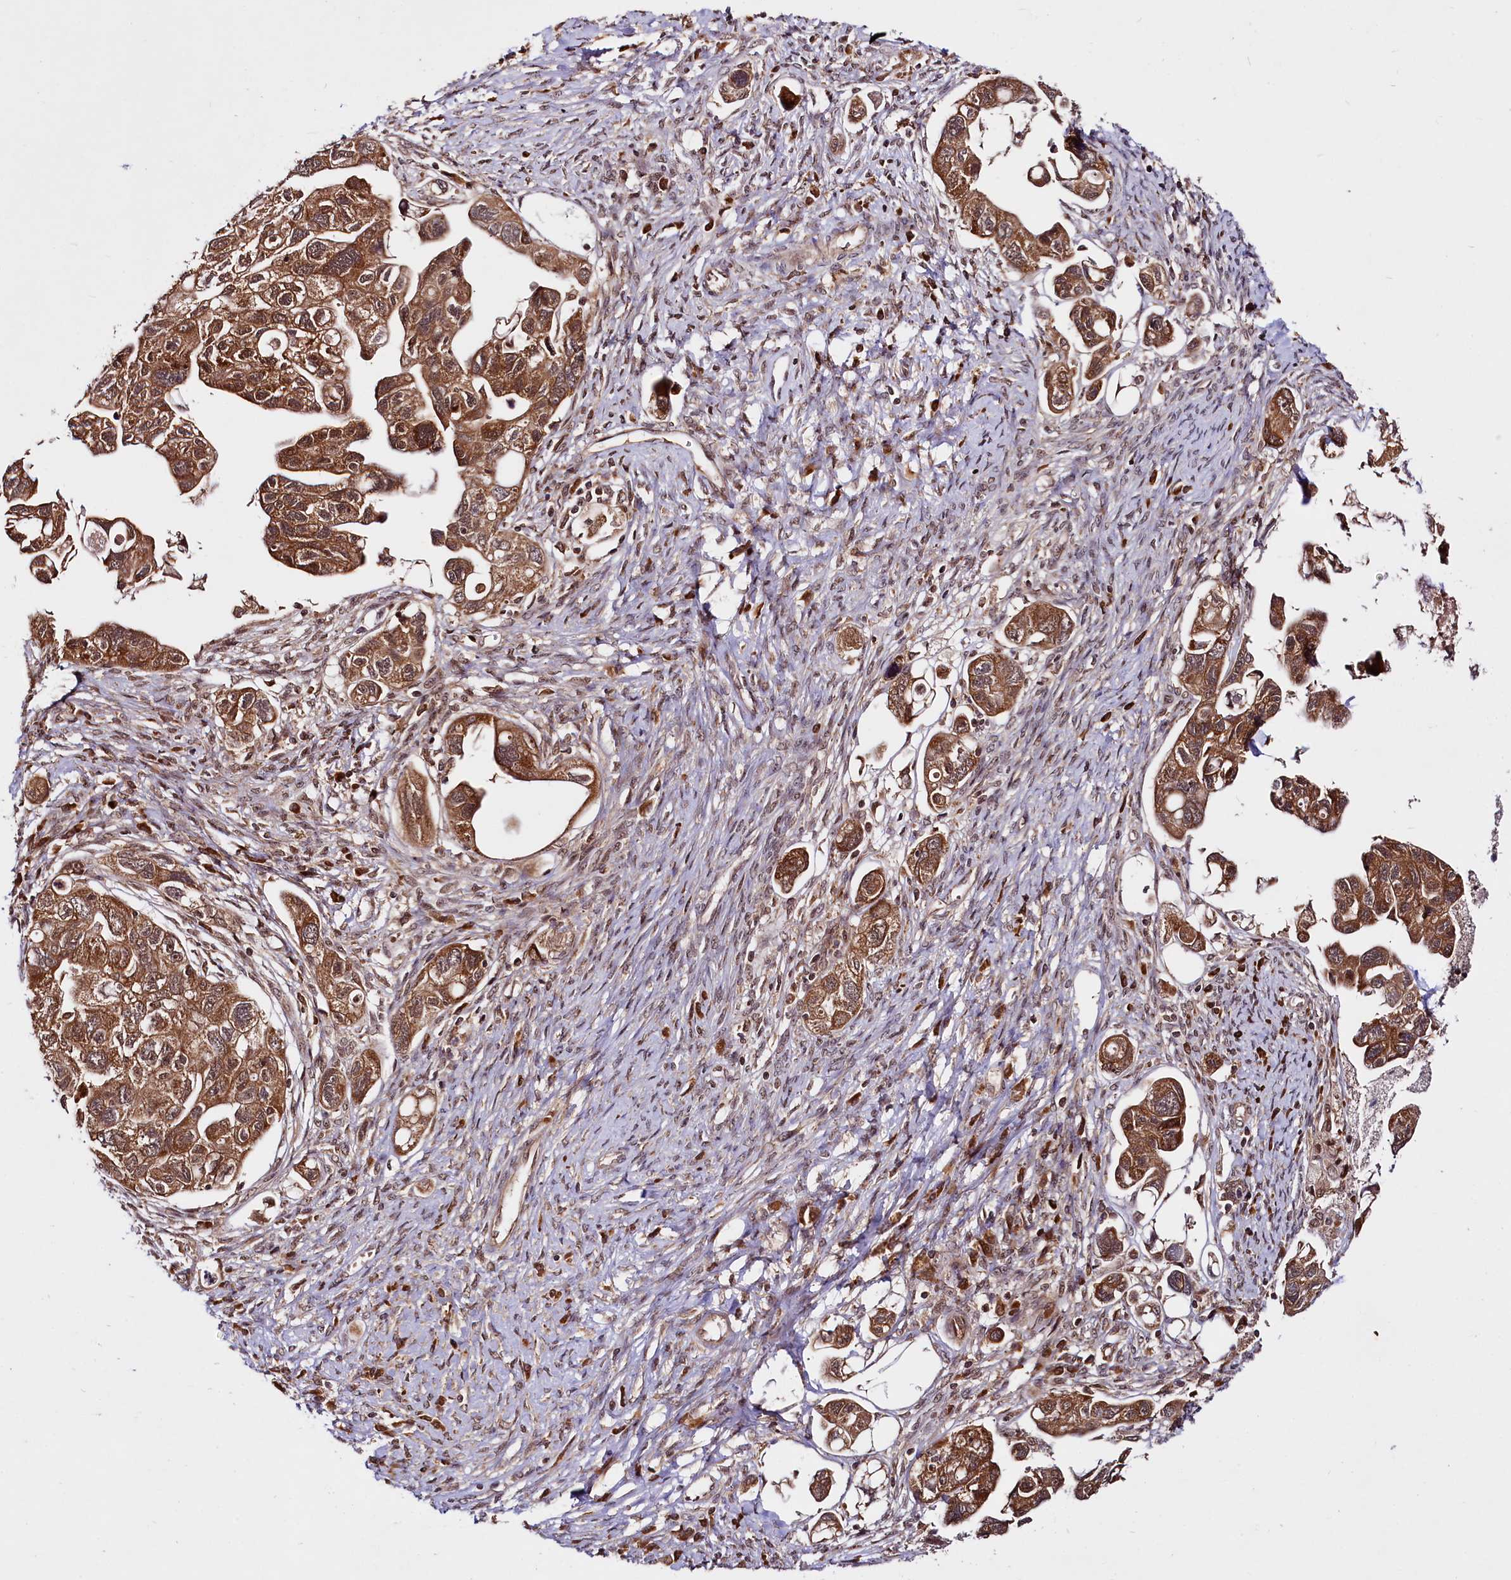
{"staining": {"intensity": "strong", "quantity": ">75%", "location": "cytoplasmic/membranous,nuclear"}, "tissue": "ovarian cancer", "cell_type": "Tumor cells", "image_type": "cancer", "snomed": [{"axis": "morphology", "description": "Carcinoma, NOS"}, {"axis": "morphology", "description": "Cystadenocarcinoma, serous, NOS"}, {"axis": "topography", "description": "Ovary"}], "caption": "IHC histopathology image of neoplastic tissue: human ovarian carcinoma stained using IHC reveals high levels of strong protein expression localized specifically in the cytoplasmic/membranous and nuclear of tumor cells, appearing as a cytoplasmic/membranous and nuclear brown color.", "gene": "UBE3A", "patient": {"sex": "female", "age": 69}}